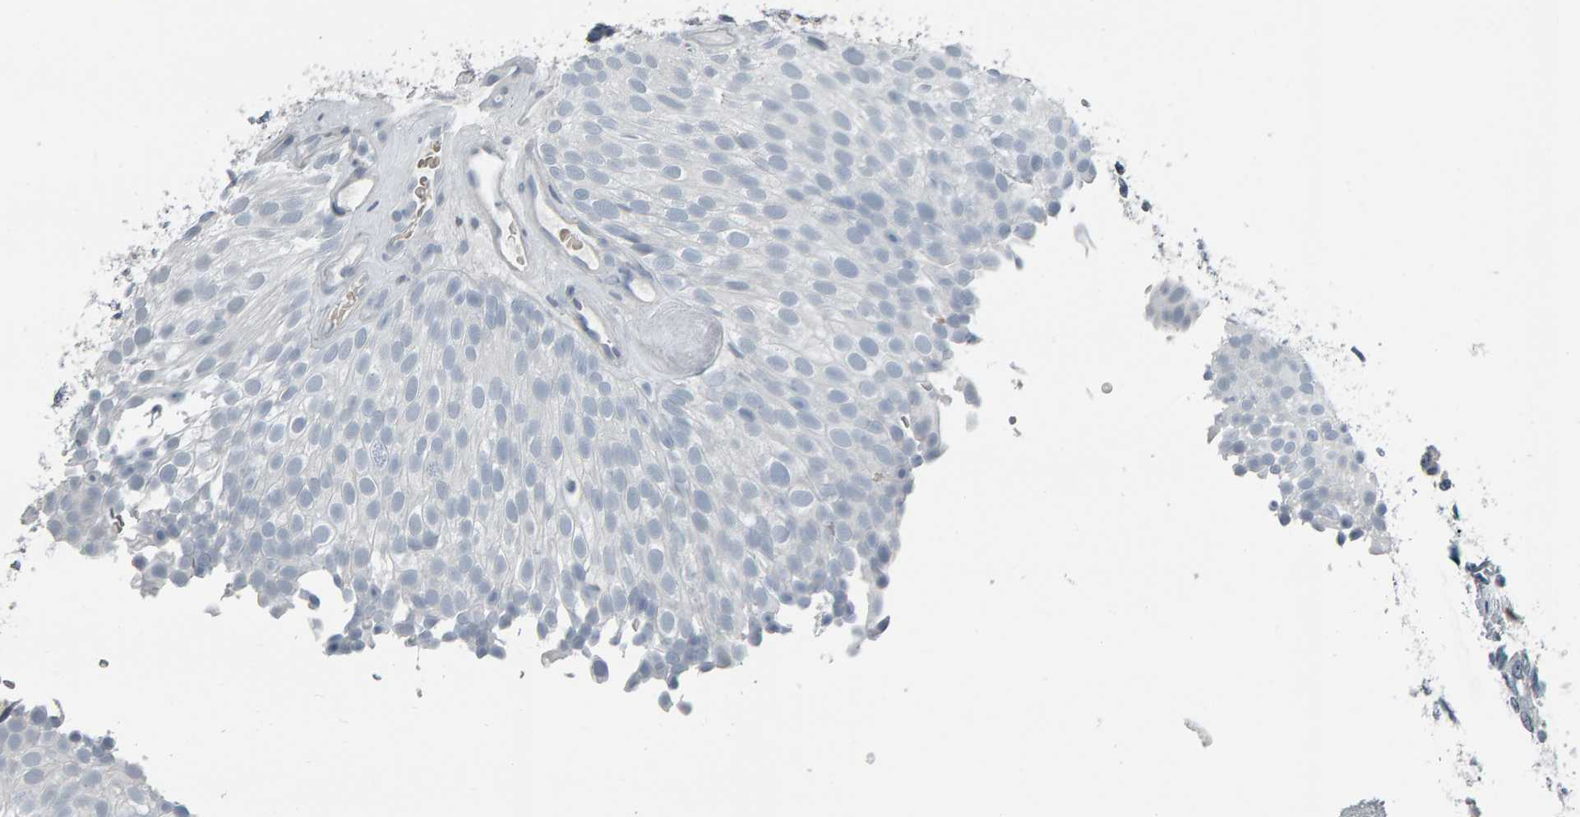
{"staining": {"intensity": "negative", "quantity": "none", "location": "none"}, "tissue": "urothelial cancer", "cell_type": "Tumor cells", "image_type": "cancer", "snomed": [{"axis": "morphology", "description": "Urothelial carcinoma, Low grade"}, {"axis": "topography", "description": "Urinary bladder"}], "caption": "Urothelial cancer stained for a protein using immunohistochemistry (IHC) displays no expression tumor cells.", "gene": "PYY", "patient": {"sex": "male", "age": 78}}